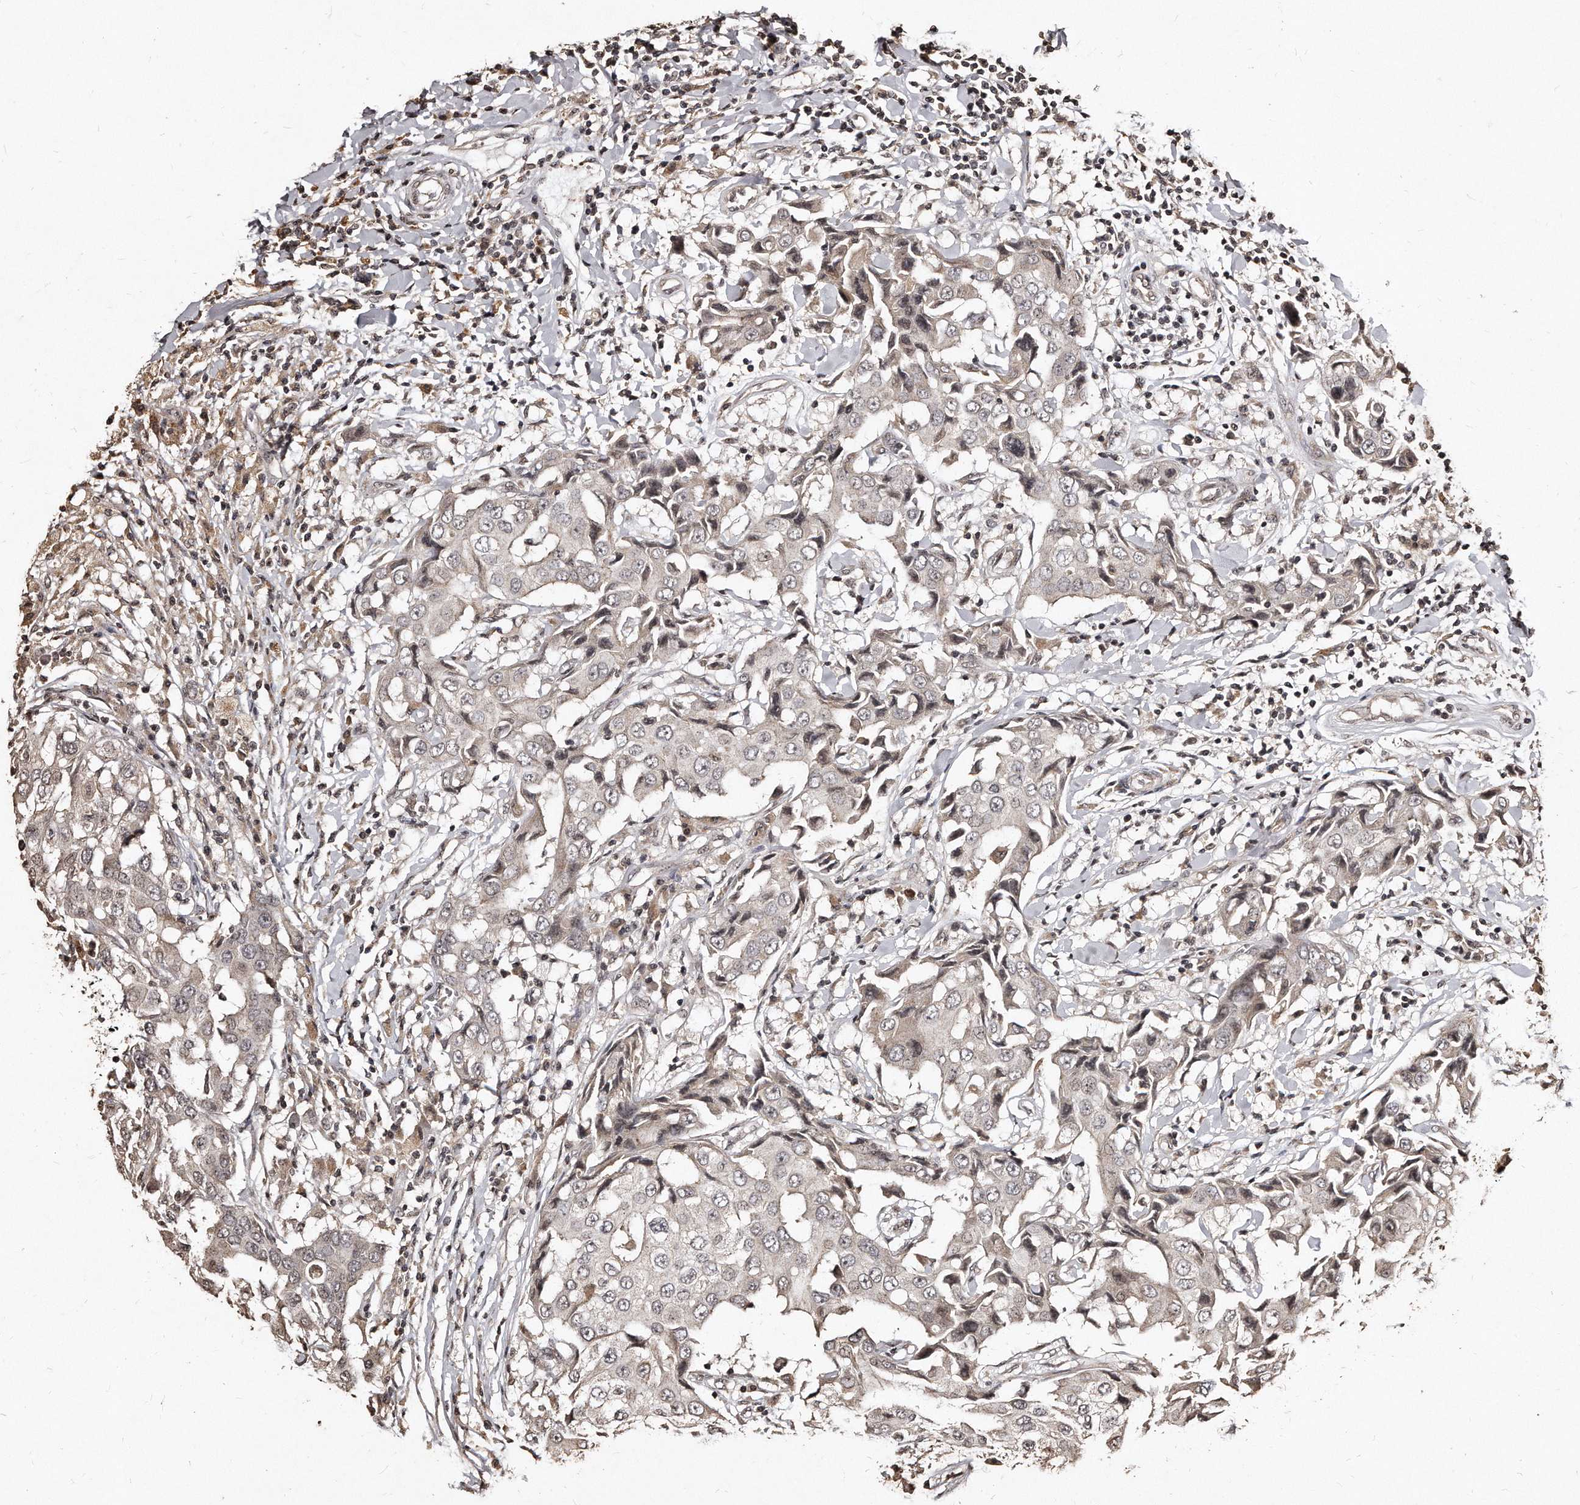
{"staining": {"intensity": "weak", "quantity": "<25%", "location": "cytoplasmic/membranous,nuclear"}, "tissue": "breast cancer", "cell_type": "Tumor cells", "image_type": "cancer", "snomed": [{"axis": "morphology", "description": "Duct carcinoma"}, {"axis": "topography", "description": "Breast"}], "caption": "A histopathology image of human breast cancer is negative for staining in tumor cells.", "gene": "TSHR", "patient": {"sex": "female", "age": 27}}